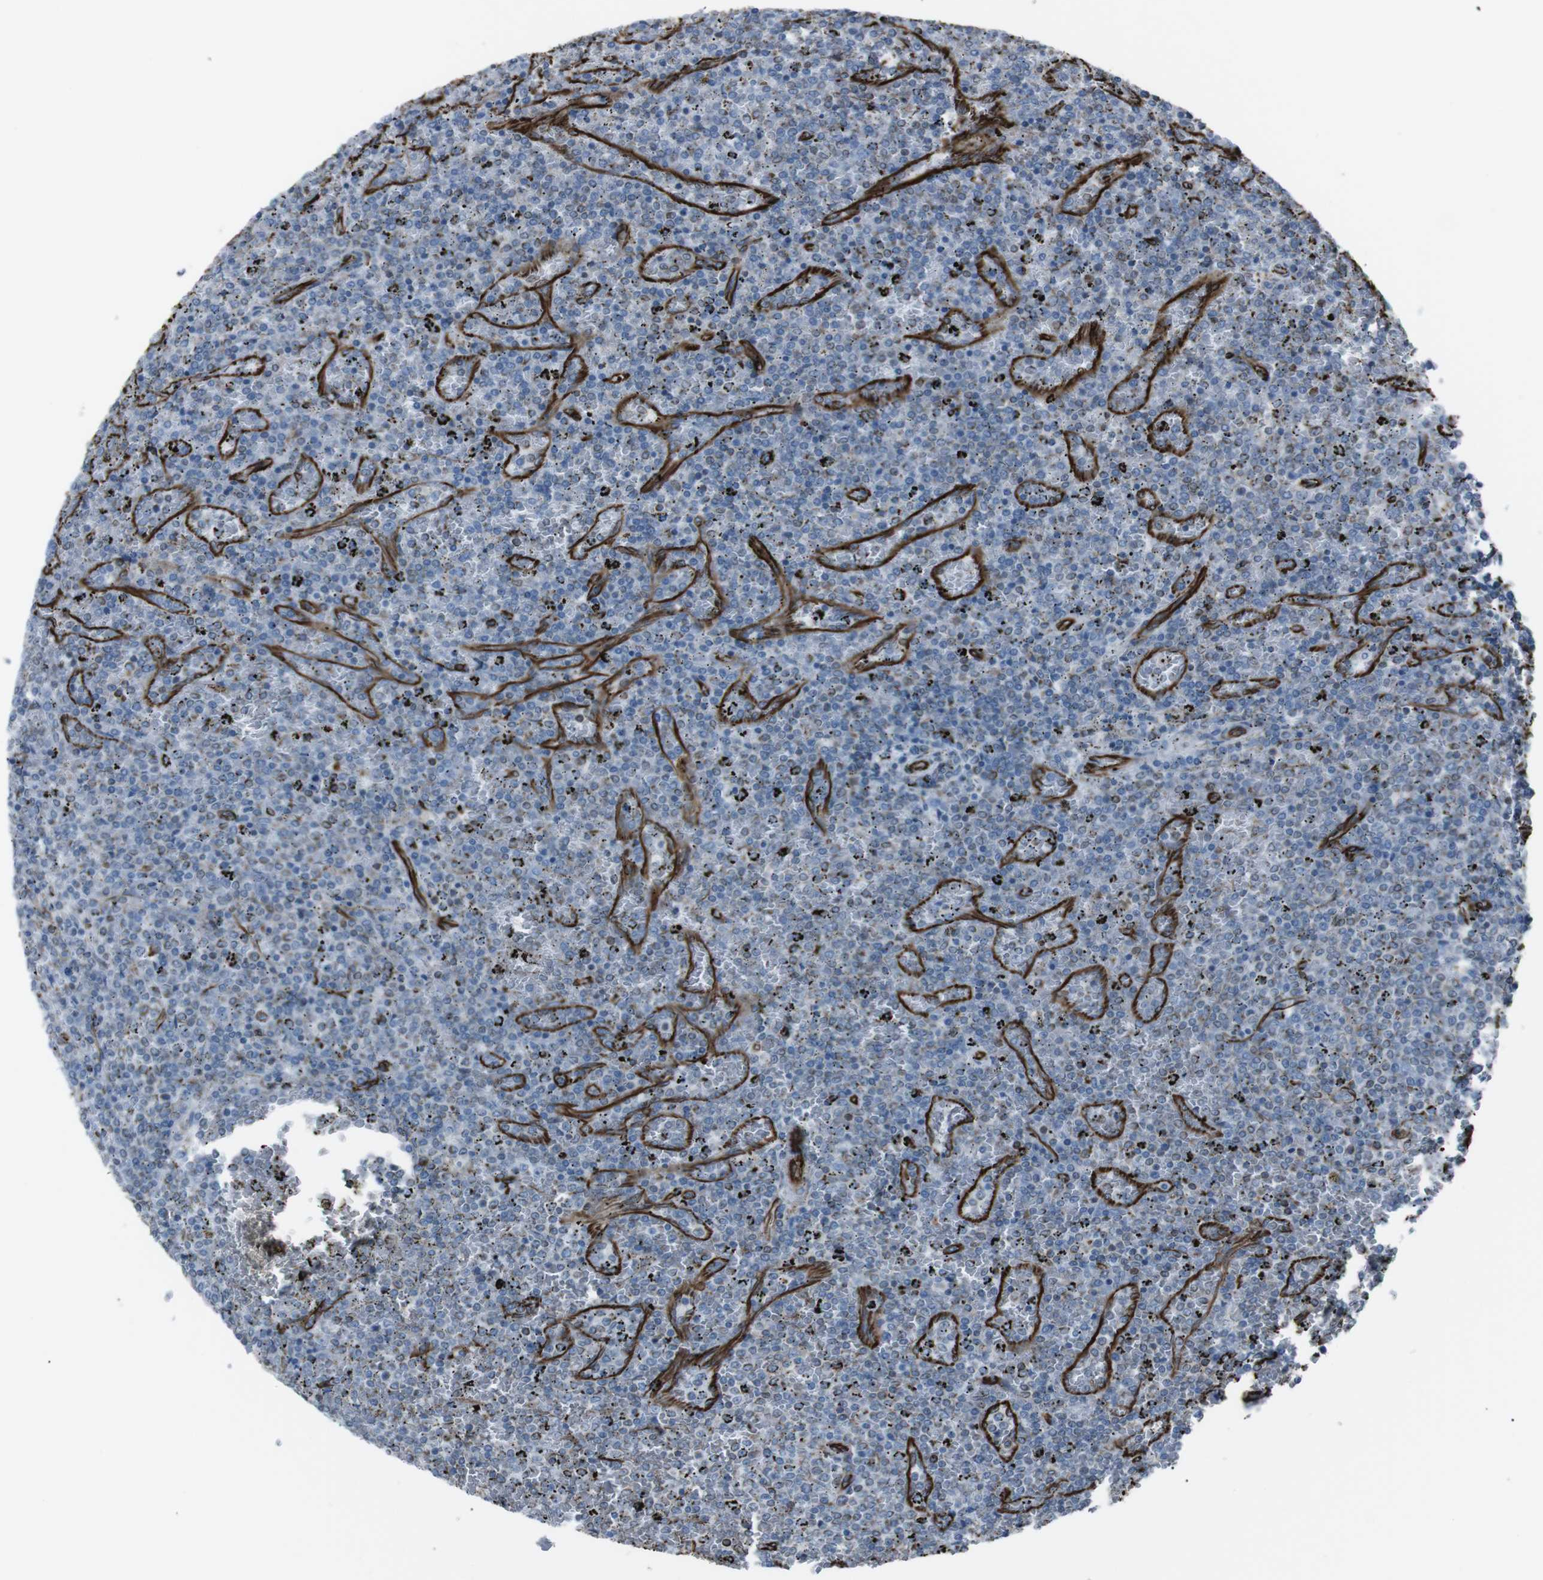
{"staining": {"intensity": "negative", "quantity": "none", "location": "none"}, "tissue": "lymphoma", "cell_type": "Tumor cells", "image_type": "cancer", "snomed": [{"axis": "morphology", "description": "Malignant lymphoma, non-Hodgkin's type, Low grade"}, {"axis": "topography", "description": "Spleen"}], "caption": "The photomicrograph reveals no significant expression in tumor cells of low-grade malignant lymphoma, non-Hodgkin's type. (Immunohistochemistry (ihc), brightfield microscopy, high magnification).", "gene": "ZDHHC6", "patient": {"sex": "female", "age": 77}}